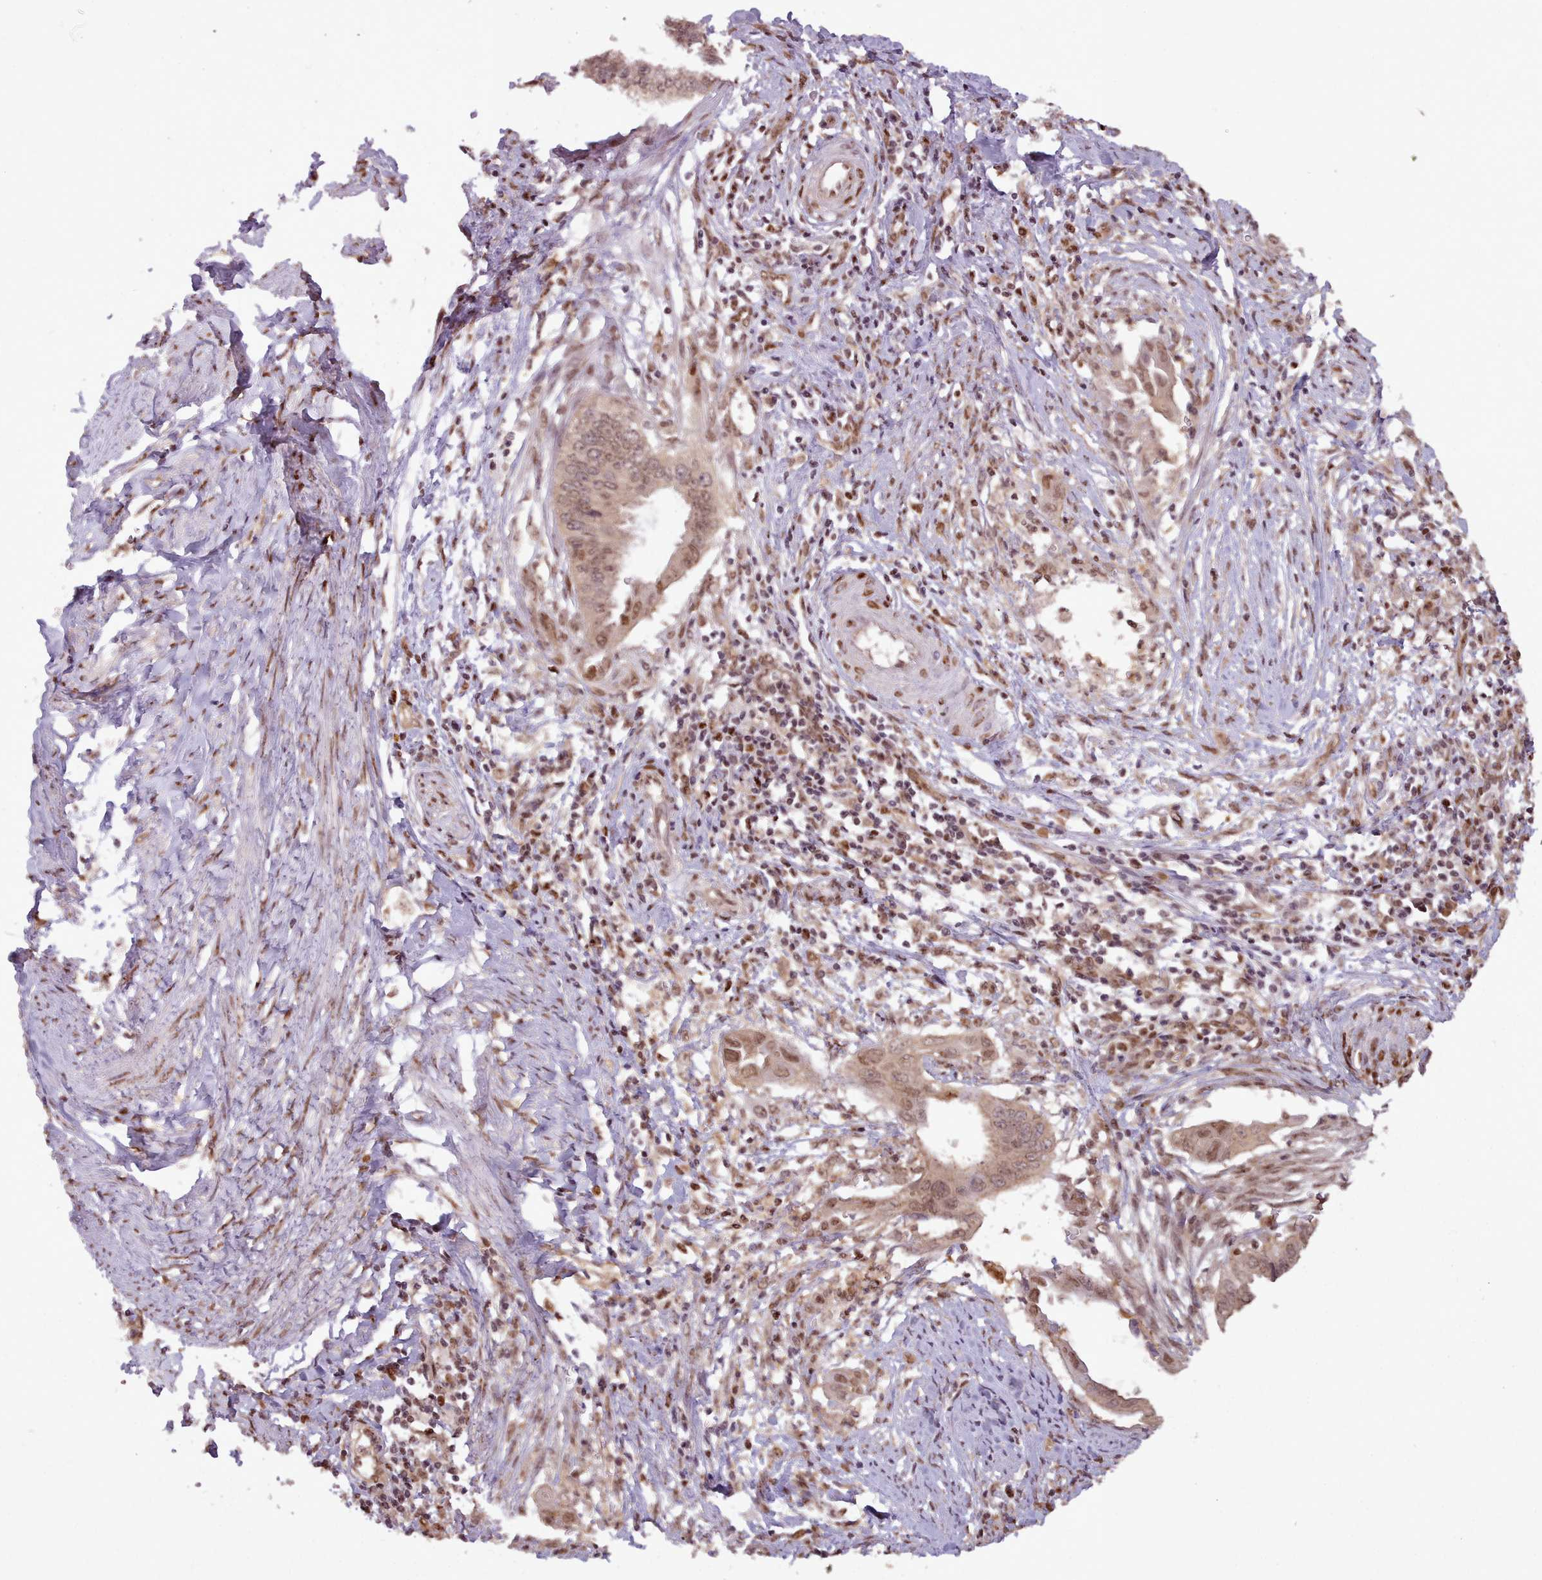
{"staining": {"intensity": "moderate", "quantity": ">75%", "location": "nuclear"}, "tissue": "cervical cancer", "cell_type": "Tumor cells", "image_type": "cancer", "snomed": [{"axis": "morphology", "description": "Adenocarcinoma, NOS"}, {"axis": "topography", "description": "Cervix"}], "caption": "Cervical cancer stained for a protein demonstrates moderate nuclear positivity in tumor cells. (Brightfield microscopy of DAB IHC at high magnification).", "gene": "RPS27A", "patient": {"sex": "female", "age": 42}}